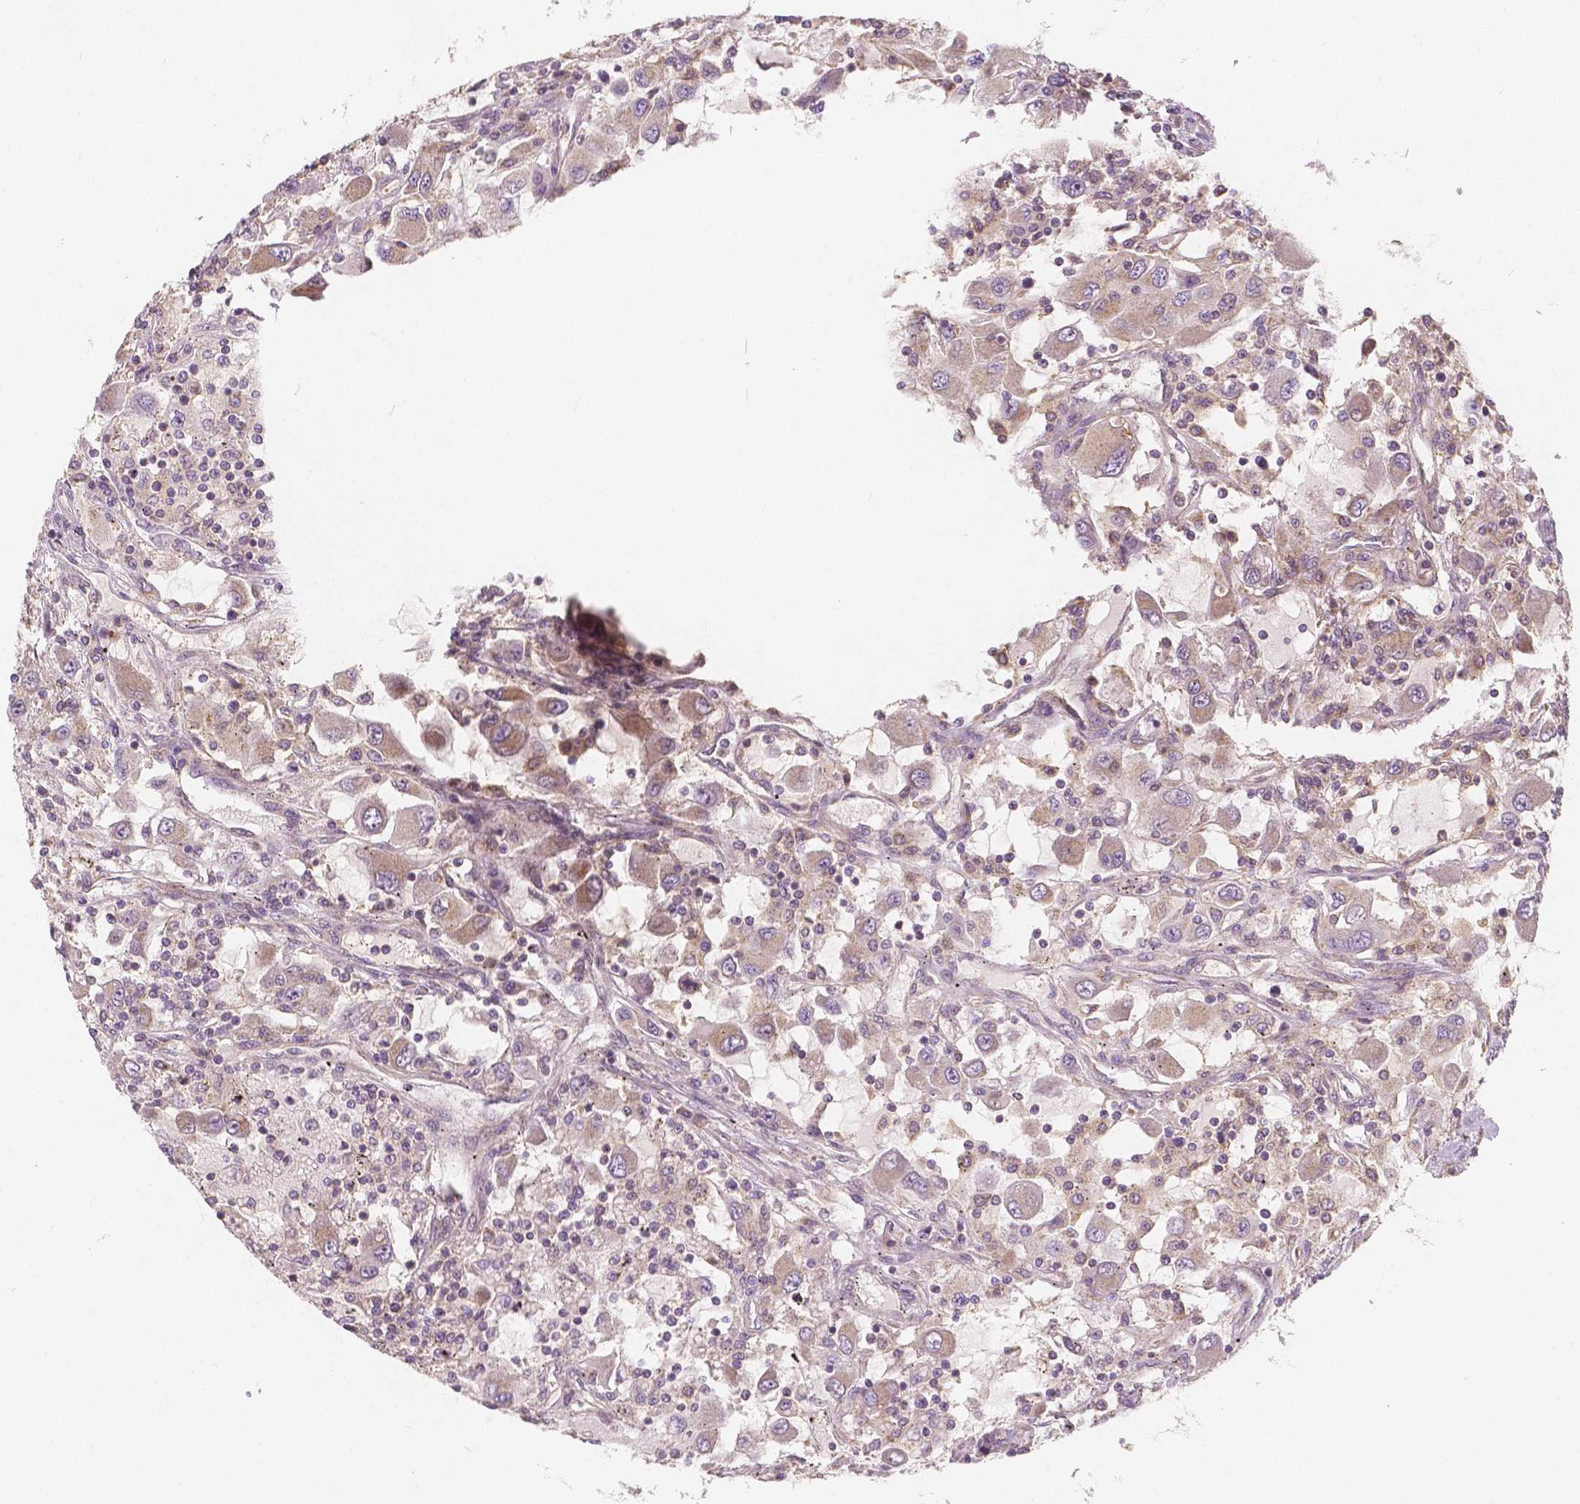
{"staining": {"intensity": "weak", "quantity": "25%-75%", "location": "cytoplasmic/membranous"}, "tissue": "renal cancer", "cell_type": "Tumor cells", "image_type": "cancer", "snomed": [{"axis": "morphology", "description": "Adenocarcinoma, NOS"}, {"axis": "topography", "description": "Kidney"}], "caption": "Human renal adenocarcinoma stained for a protein (brown) exhibits weak cytoplasmic/membranous positive positivity in about 25%-75% of tumor cells.", "gene": "SNX12", "patient": {"sex": "female", "age": 67}}